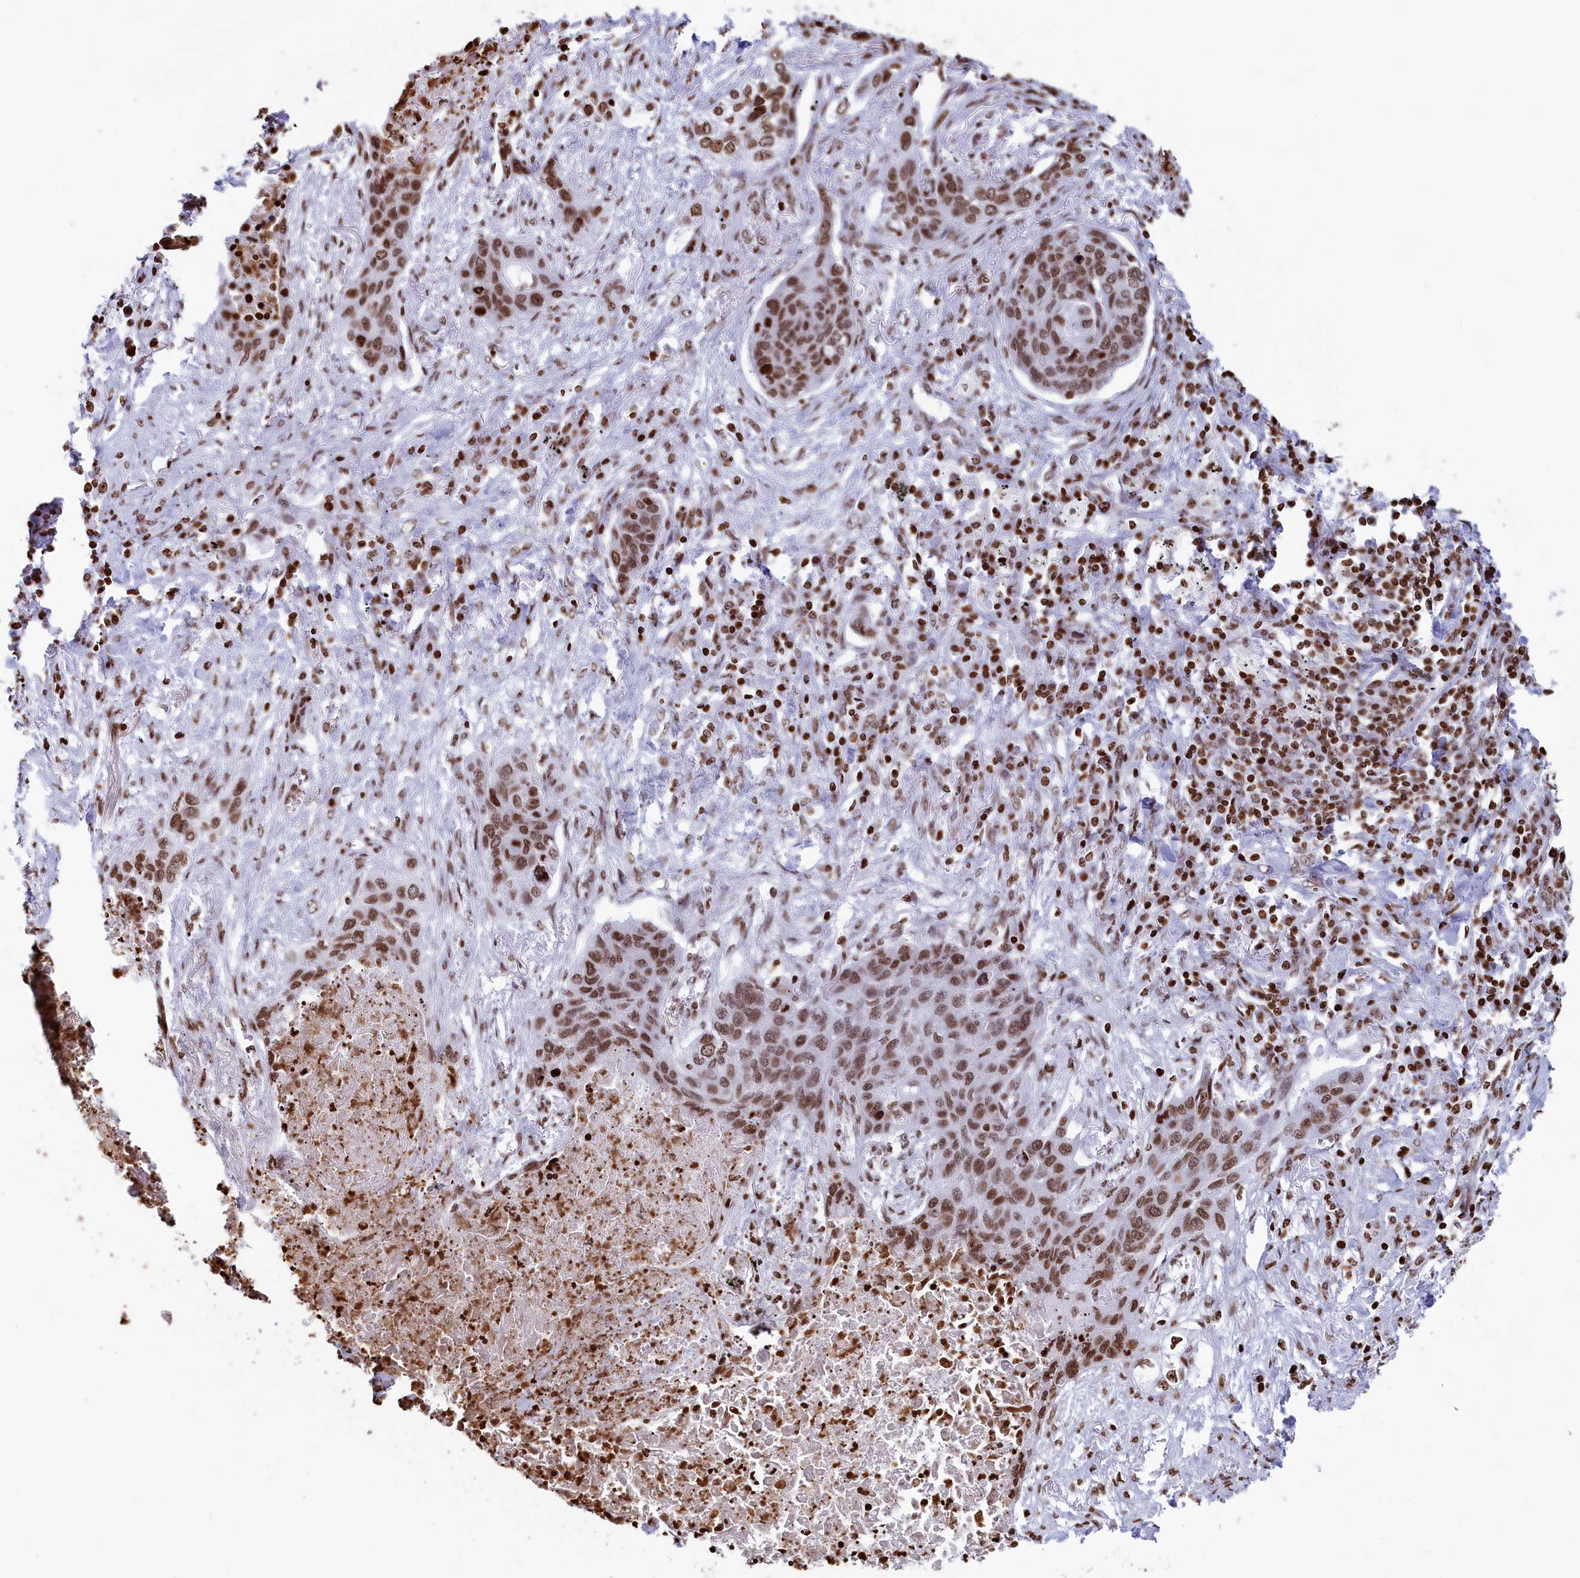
{"staining": {"intensity": "moderate", "quantity": ">75%", "location": "nuclear"}, "tissue": "lung cancer", "cell_type": "Tumor cells", "image_type": "cancer", "snomed": [{"axis": "morphology", "description": "Squamous cell carcinoma, NOS"}, {"axis": "topography", "description": "Lung"}], "caption": "Lung squamous cell carcinoma stained with a brown dye shows moderate nuclear positive positivity in approximately >75% of tumor cells.", "gene": "APOBEC3A", "patient": {"sex": "female", "age": 63}}